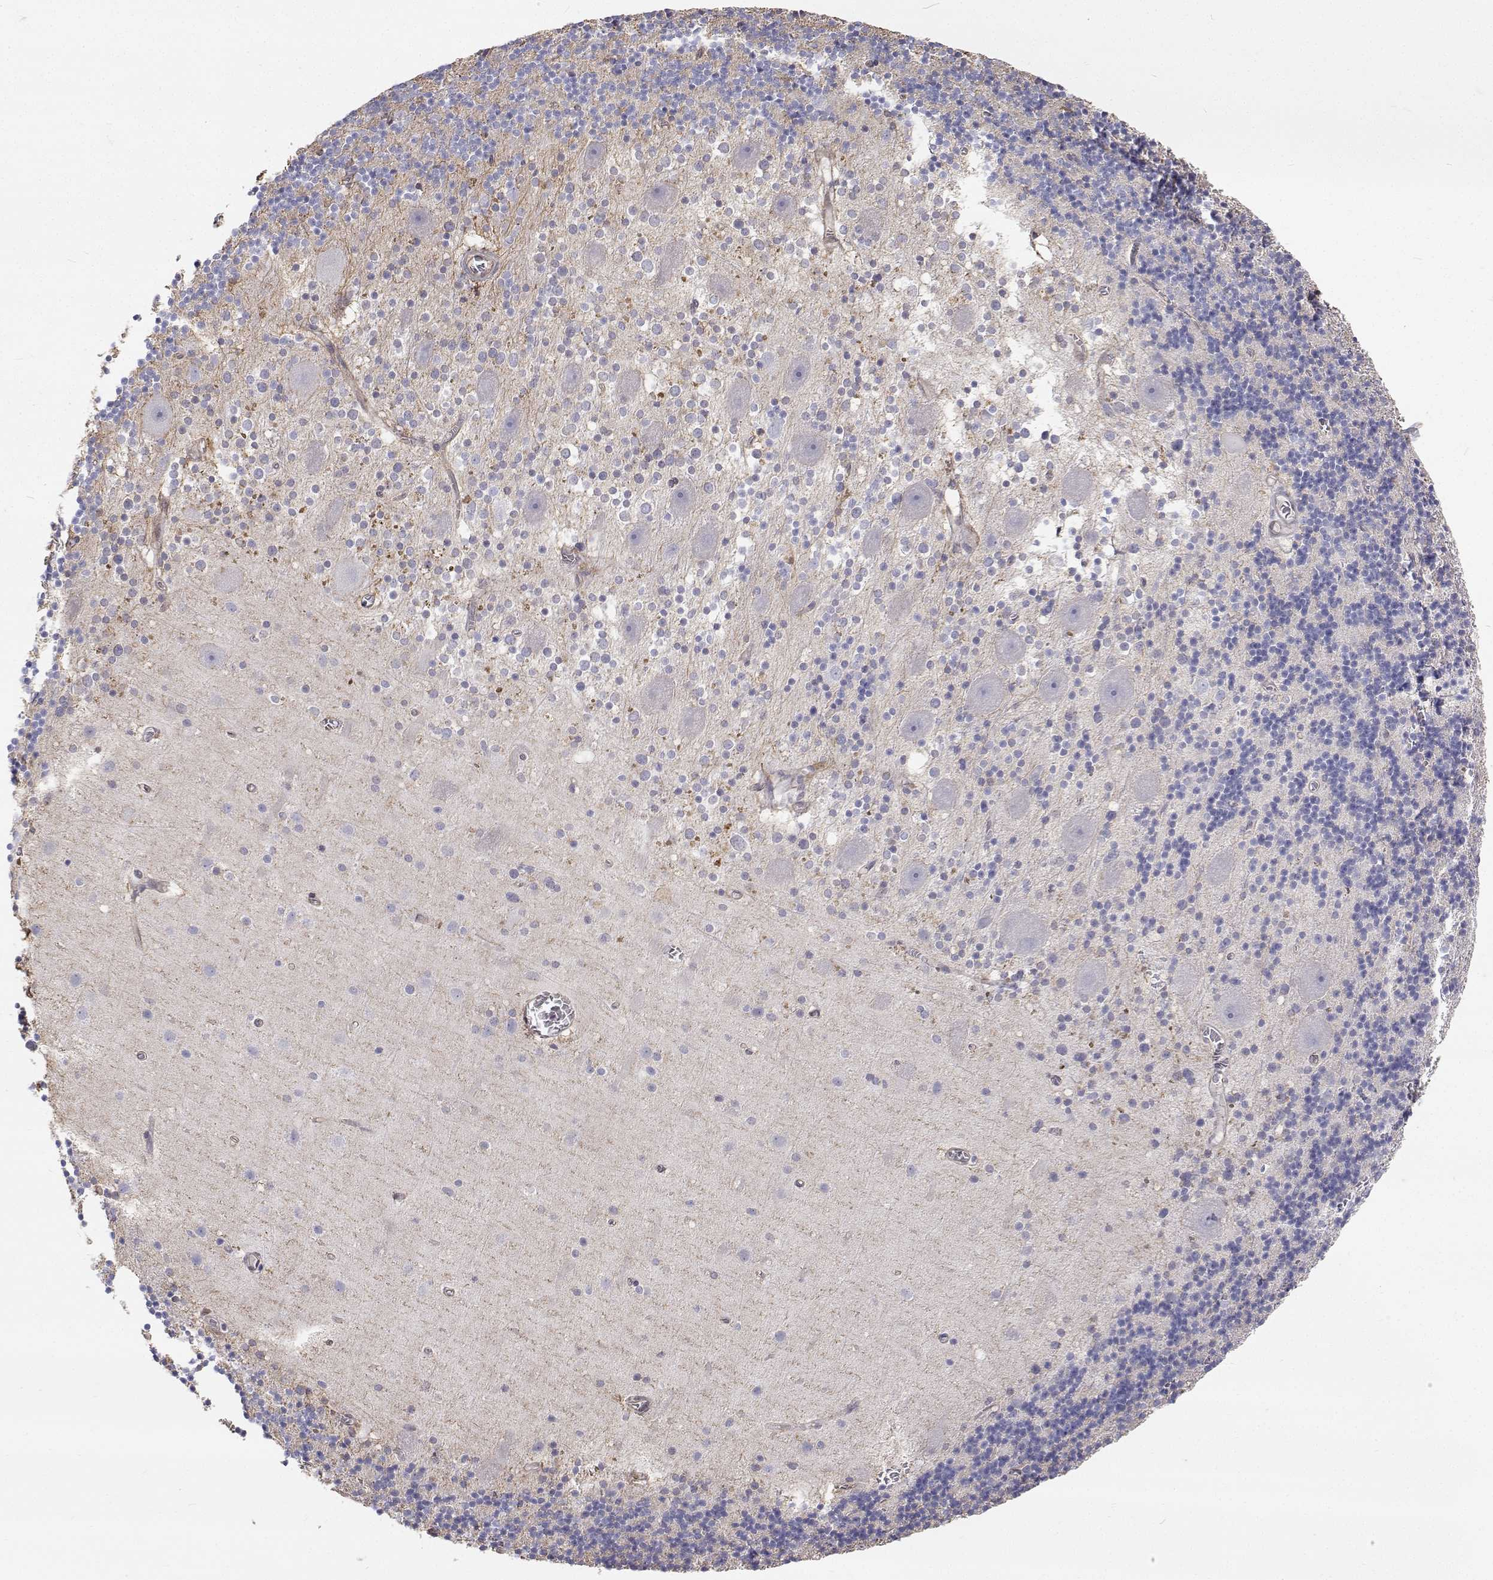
{"staining": {"intensity": "negative", "quantity": "none", "location": "none"}, "tissue": "cerebellum", "cell_type": "Cells in granular layer", "image_type": "normal", "snomed": [{"axis": "morphology", "description": "Normal tissue, NOS"}, {"axis": "topography", "description": "Cerebellum"}], "caption": "High power microscopy image of an IHC image of normal cerebellum, revealing no significant expression in cells in granular layer. (Stains: DAB immunohistochemistry with hematoxylin counter stain, Microscopy: brightfield microscopy at high magnification).", "gene": "GSDMA", "patient": {"sex": "male", "age": 70}}